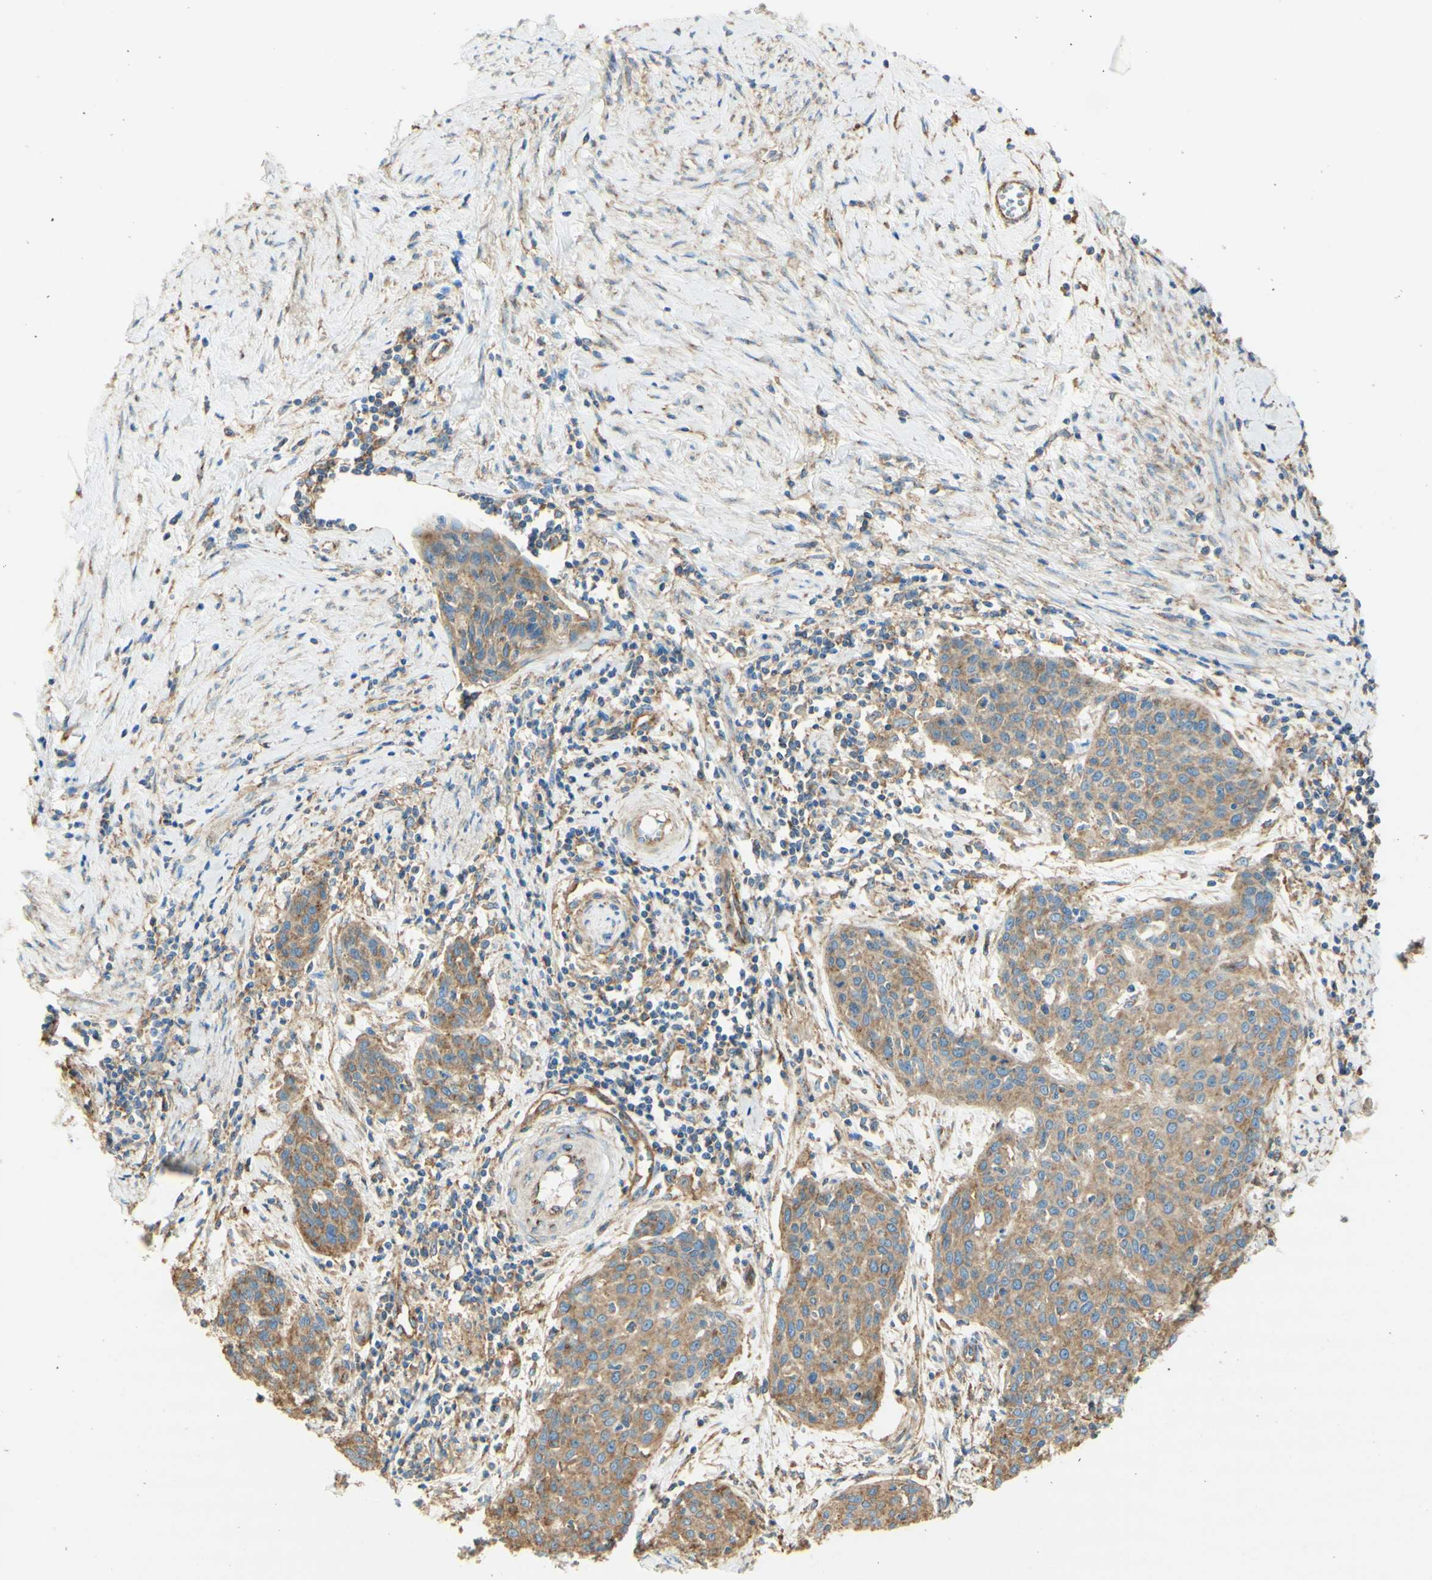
{"staining": {"intensity": "weak", "quantity": ">75%", "location": "cytoplasmic/membranous"}, "tissue": "cervical cancer", "cell_type": "Tumor cells", "image_type": "cancer", "snomed": [{"axis": "morphology", "description": "Squamous cell carcinoma, NOS"}, {"axis": "topography", "description": "Cervix"}], "caption": "This photomicrograph demonstrates immunohistochemistry (IHC) staining of cervical cancer, with low weak cytoplasmic/membranous positivity in about >75% of tumor cells.", "gene": "CLTC", "patient": {"sex": "female", "age": 38}}